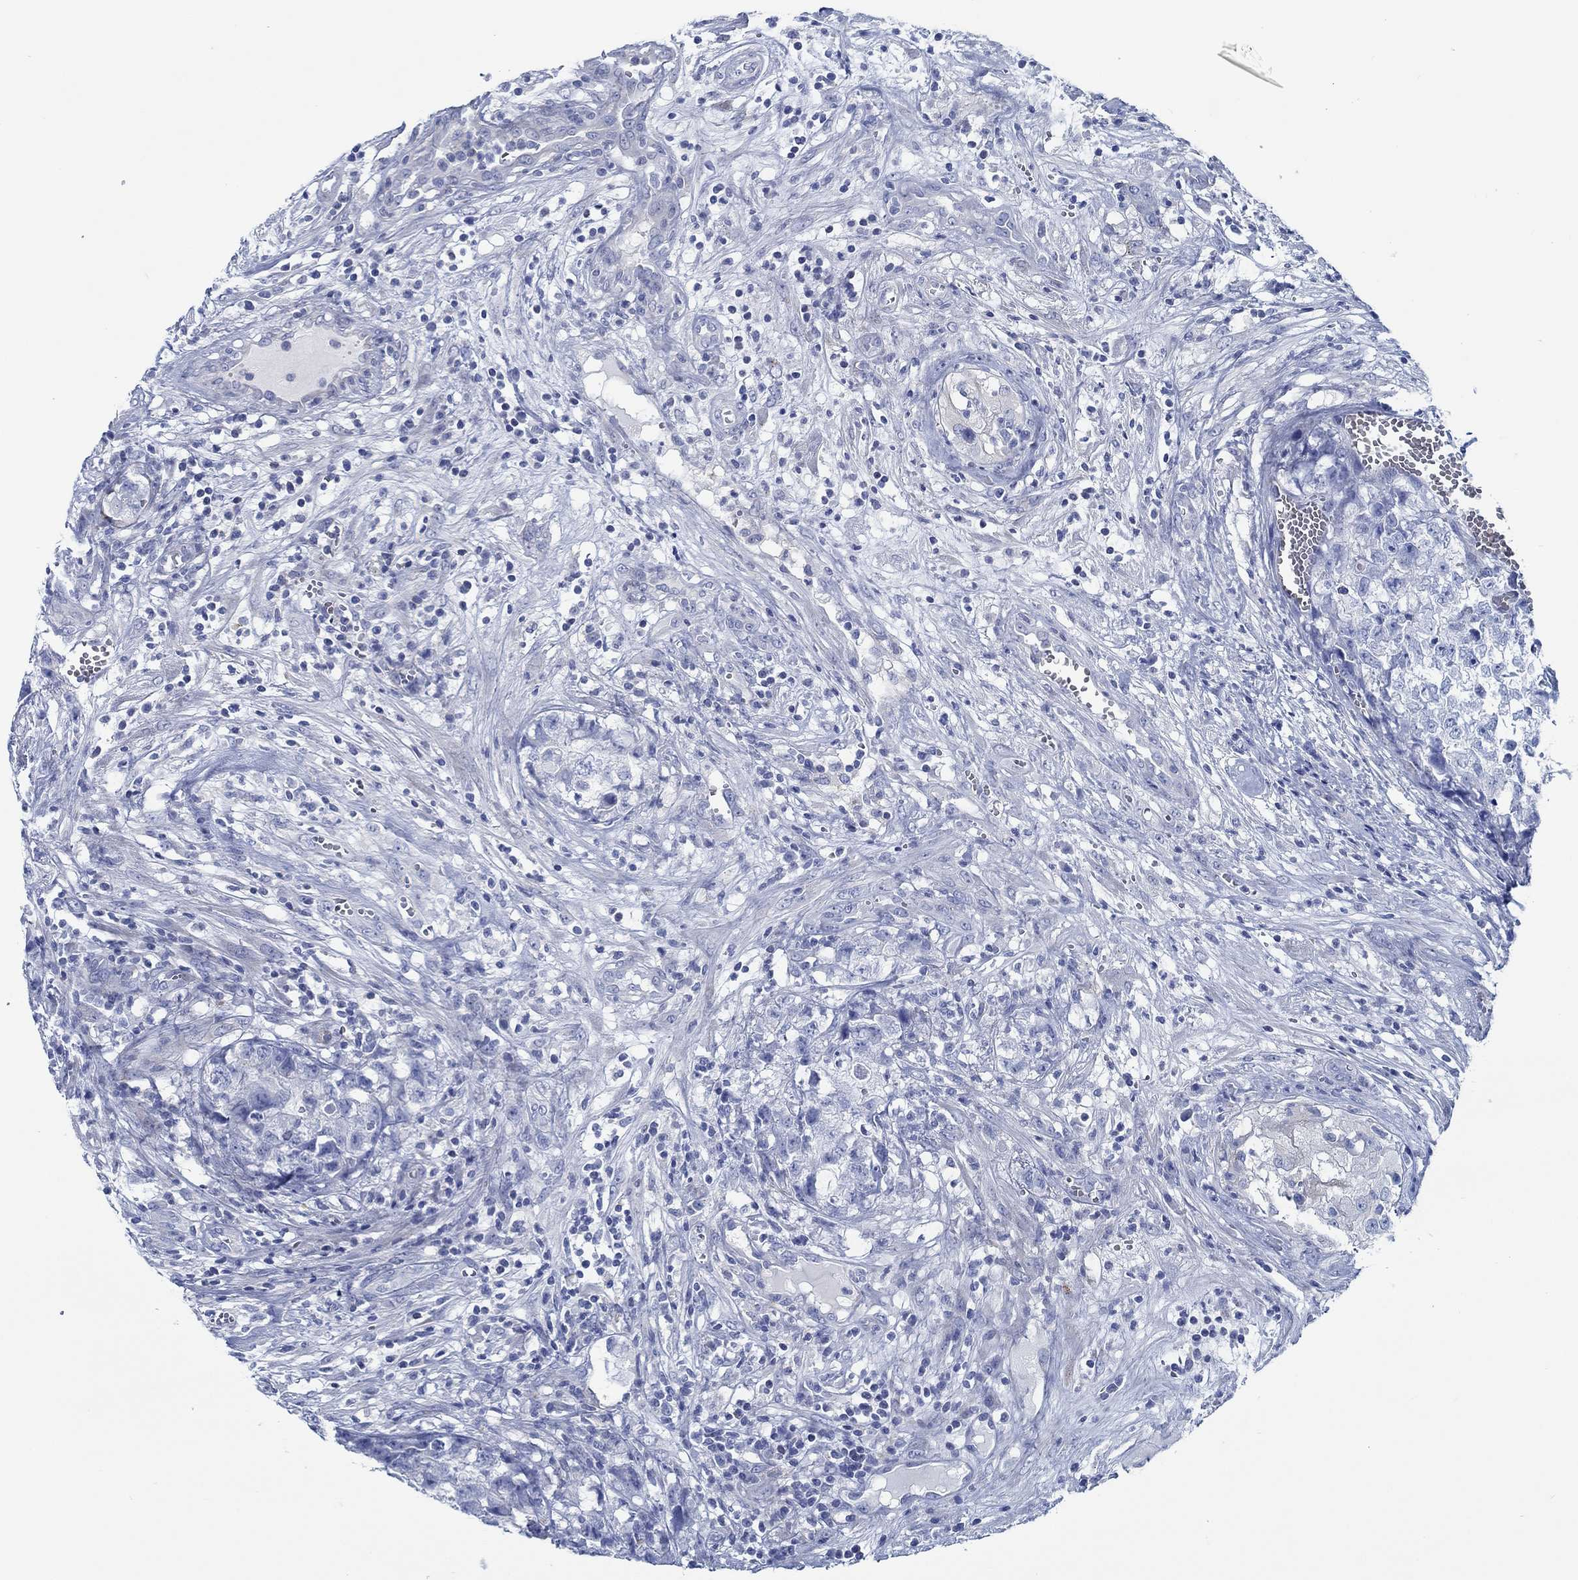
{"staining": {"intensity": "negative", "quantity": "none", "location": "none"}, "tissue": "testis cancer", "cell_type": "Tumor cells", "image_type": "cancer", "snomed": [{"axis": "morphology", "description": "Seminoma, NOS"}, {"axis": "morphology", "description": "Carcinoma, Embryonal, NOS"}, {"axis": "topography", "description": "Testis"}], "caption": "Tumor cells show no significant expression in testis cancer (embryonal carcinoma).", "gene": "SVEP1", "patient": {"sex": "male", "age": 22}}